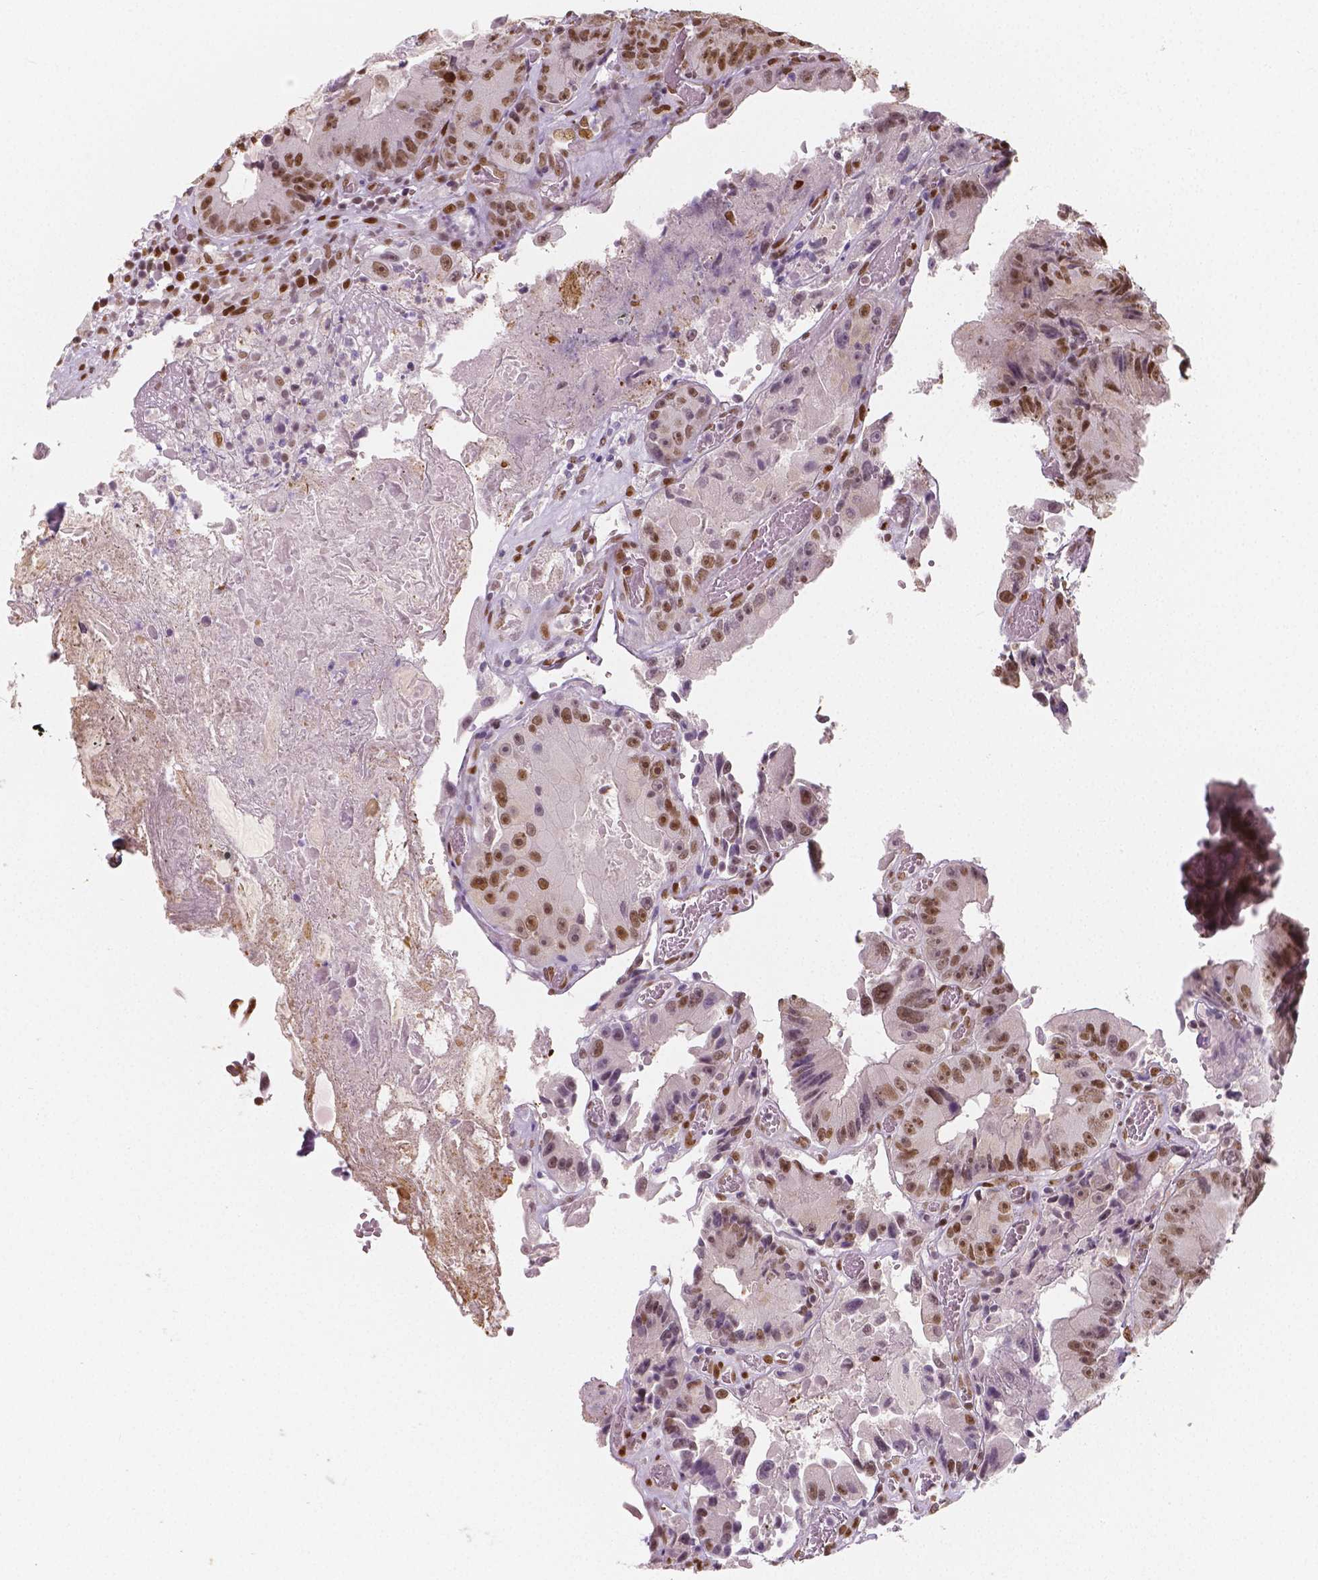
{"staining": {"intensity": "moderate", "quantity": ">75%", "location": "nuclear"}, "tissue": "colorectal cancer", "cell_type": "Tumor cells", "image_type": "cancer", "snomed": [{"axis": "morphology", "description": "Adenocarcinoma, NOS"}, {"axis": "topography", "description": "Colon"}], "caption": "Immunohistochemistry histopathology image of neoplastic tissue: human adenocarcinoma (colorectal) stained using IHC displays medium levels of moderate protein expression localized specifically in the nuclear of tumor cells, appearing as a nuclear brown color.", "gene": "NUCKS1", "patient": {"sex": "female", "age": 86}}